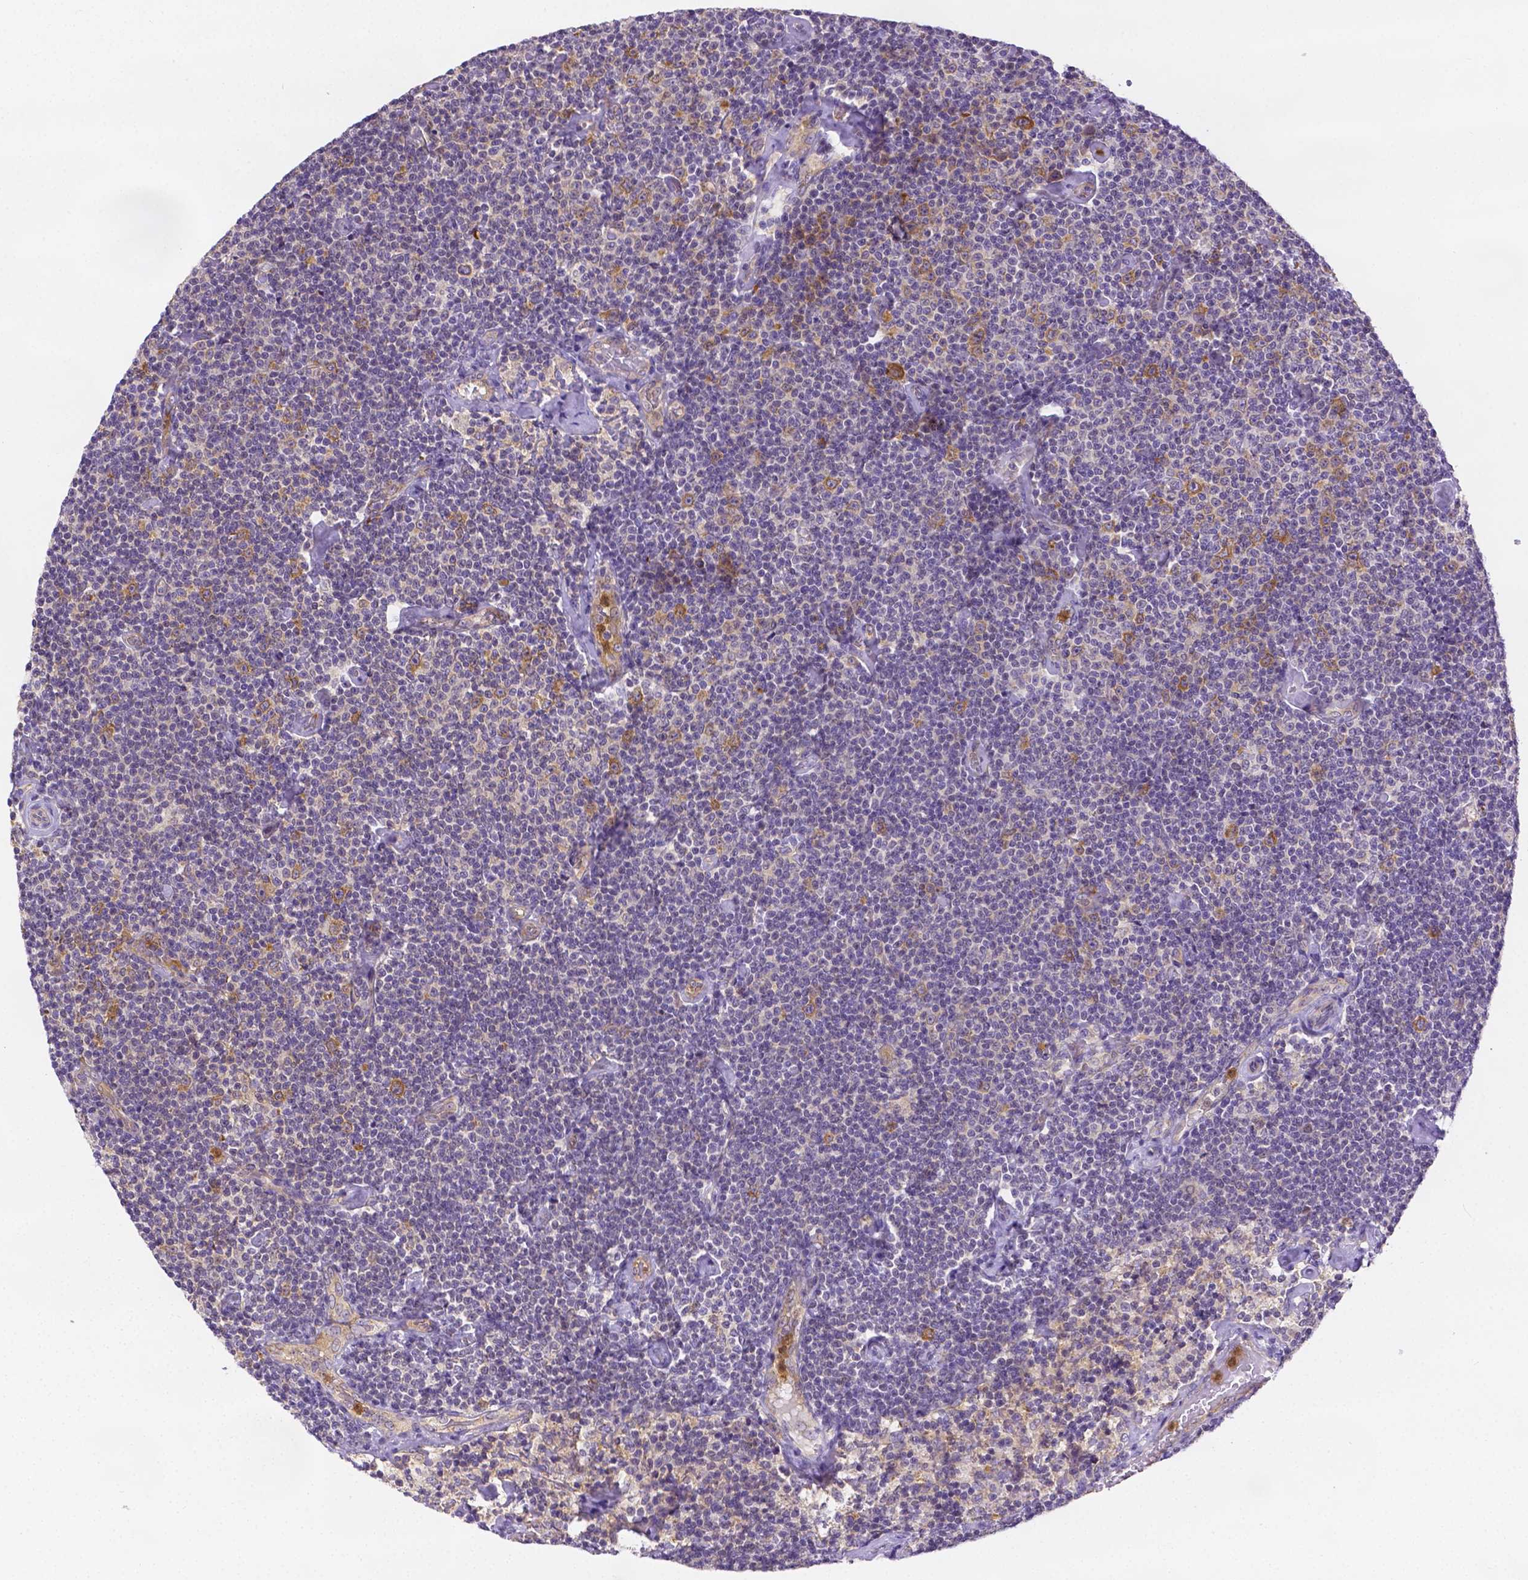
{"staining": {"intensity": "negative", "quantity": "none", "location": "none"}, "tissue": "lymphoma", "cell_type": "Tumor cells", "image_type": "cancer", "snomed": [{"axis": "morphology", "description": "Malignant lymphoma, non-Hodgkin's type, Low grade"}, {"axis": "topography", "description": "Lymph node"}], "caption": "This histopathology image is of malignant lymphoma, non-Hodgkin's type (low-grade) stained with IHC to label a protein in brown with the nuclei are counter-stained blue. There is no staining in tumor cells. (DAB (3,3'-diaminobenzidine) immunohistochemistry with hematoxylin counter stain).", "gene": "ZNRD2", "patient": {"sex": "male", "age": 81}}